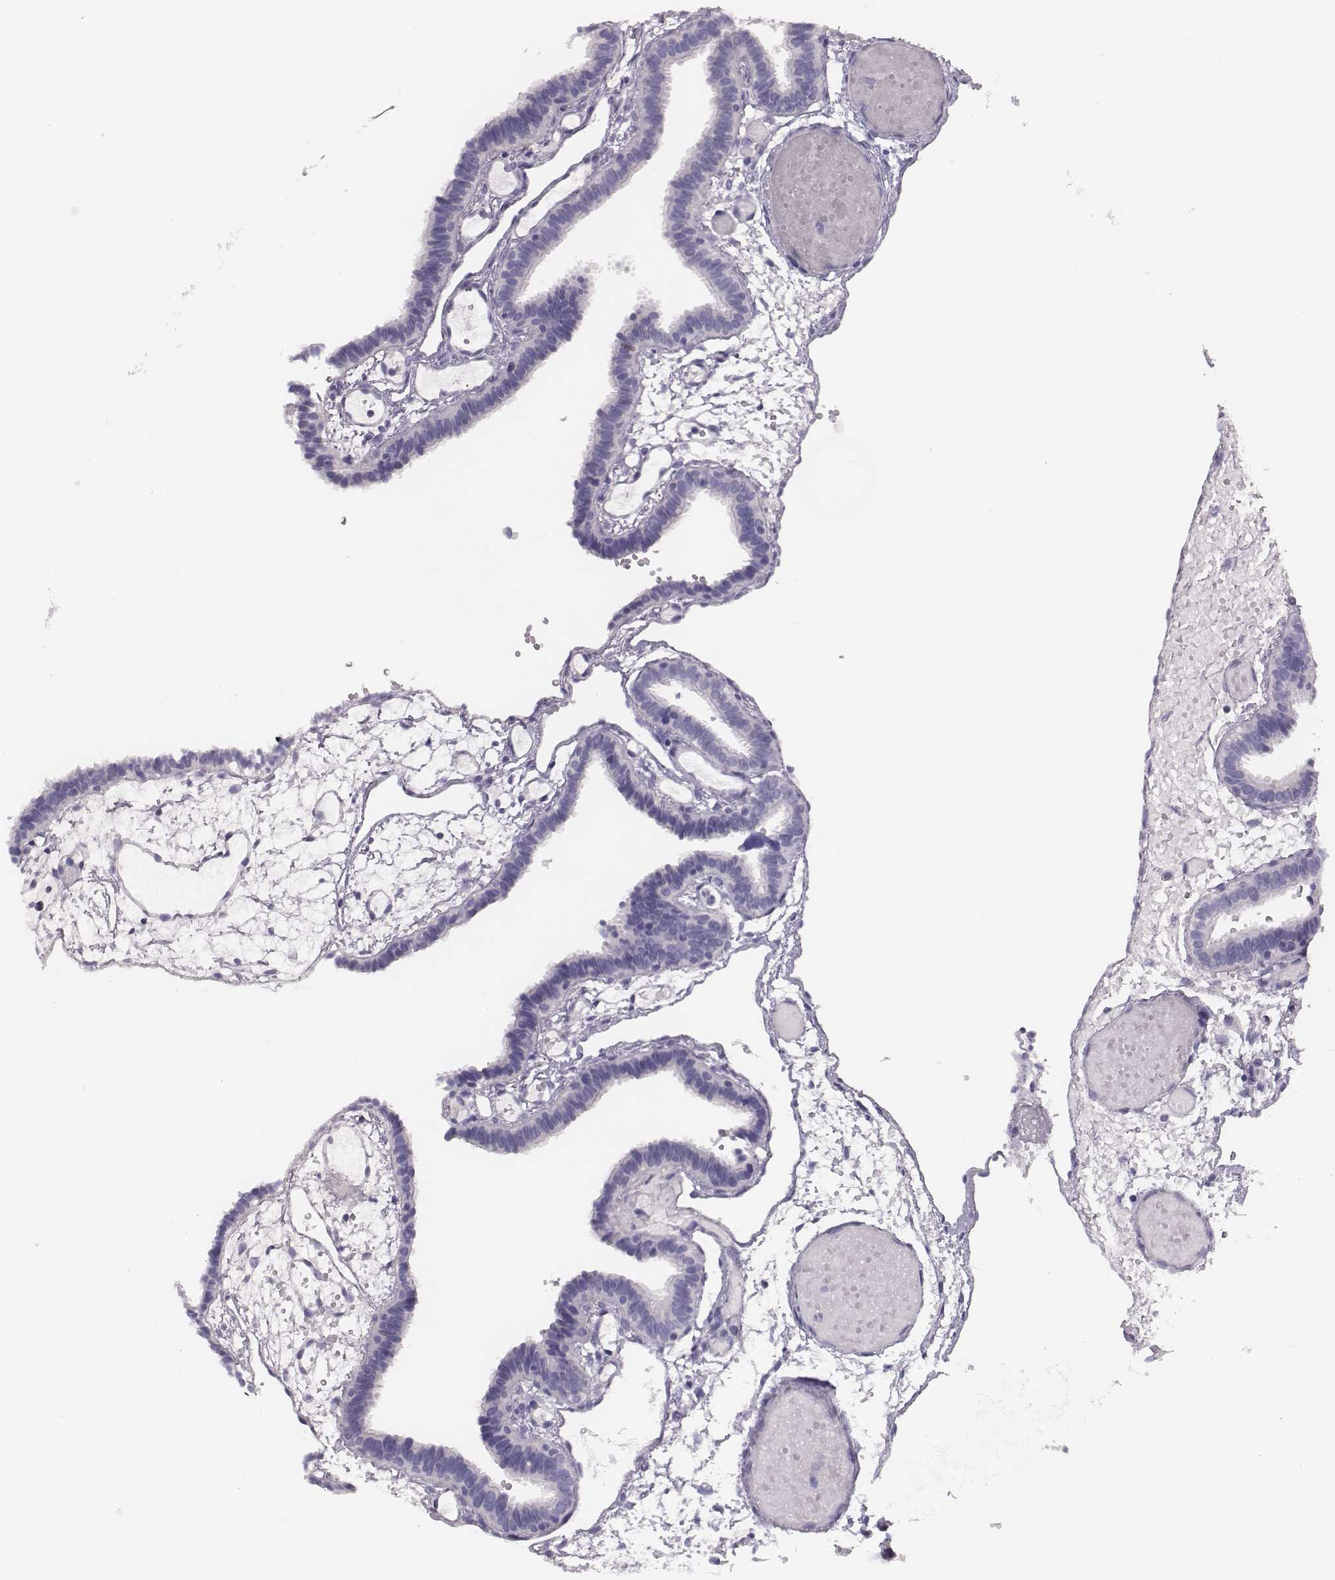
{"staining": {"intensity": "negative", "quantity": "none", "location": "none"}, "tissue": "fallopian tube", "cell_type": "Glandular cells", "image_type": "normal", "snomed": [{"axis": "morphology", "description": "Normal tissue, NOS"}, {"axis": "topography", "description": "Fallopian tube"}], "caption": "DAB immunohistochemical staining of benign human fallopian tube shows no significant expression in glandular cells.", "gene": "H1", "patient": {"sex": "female", "age": 37}}